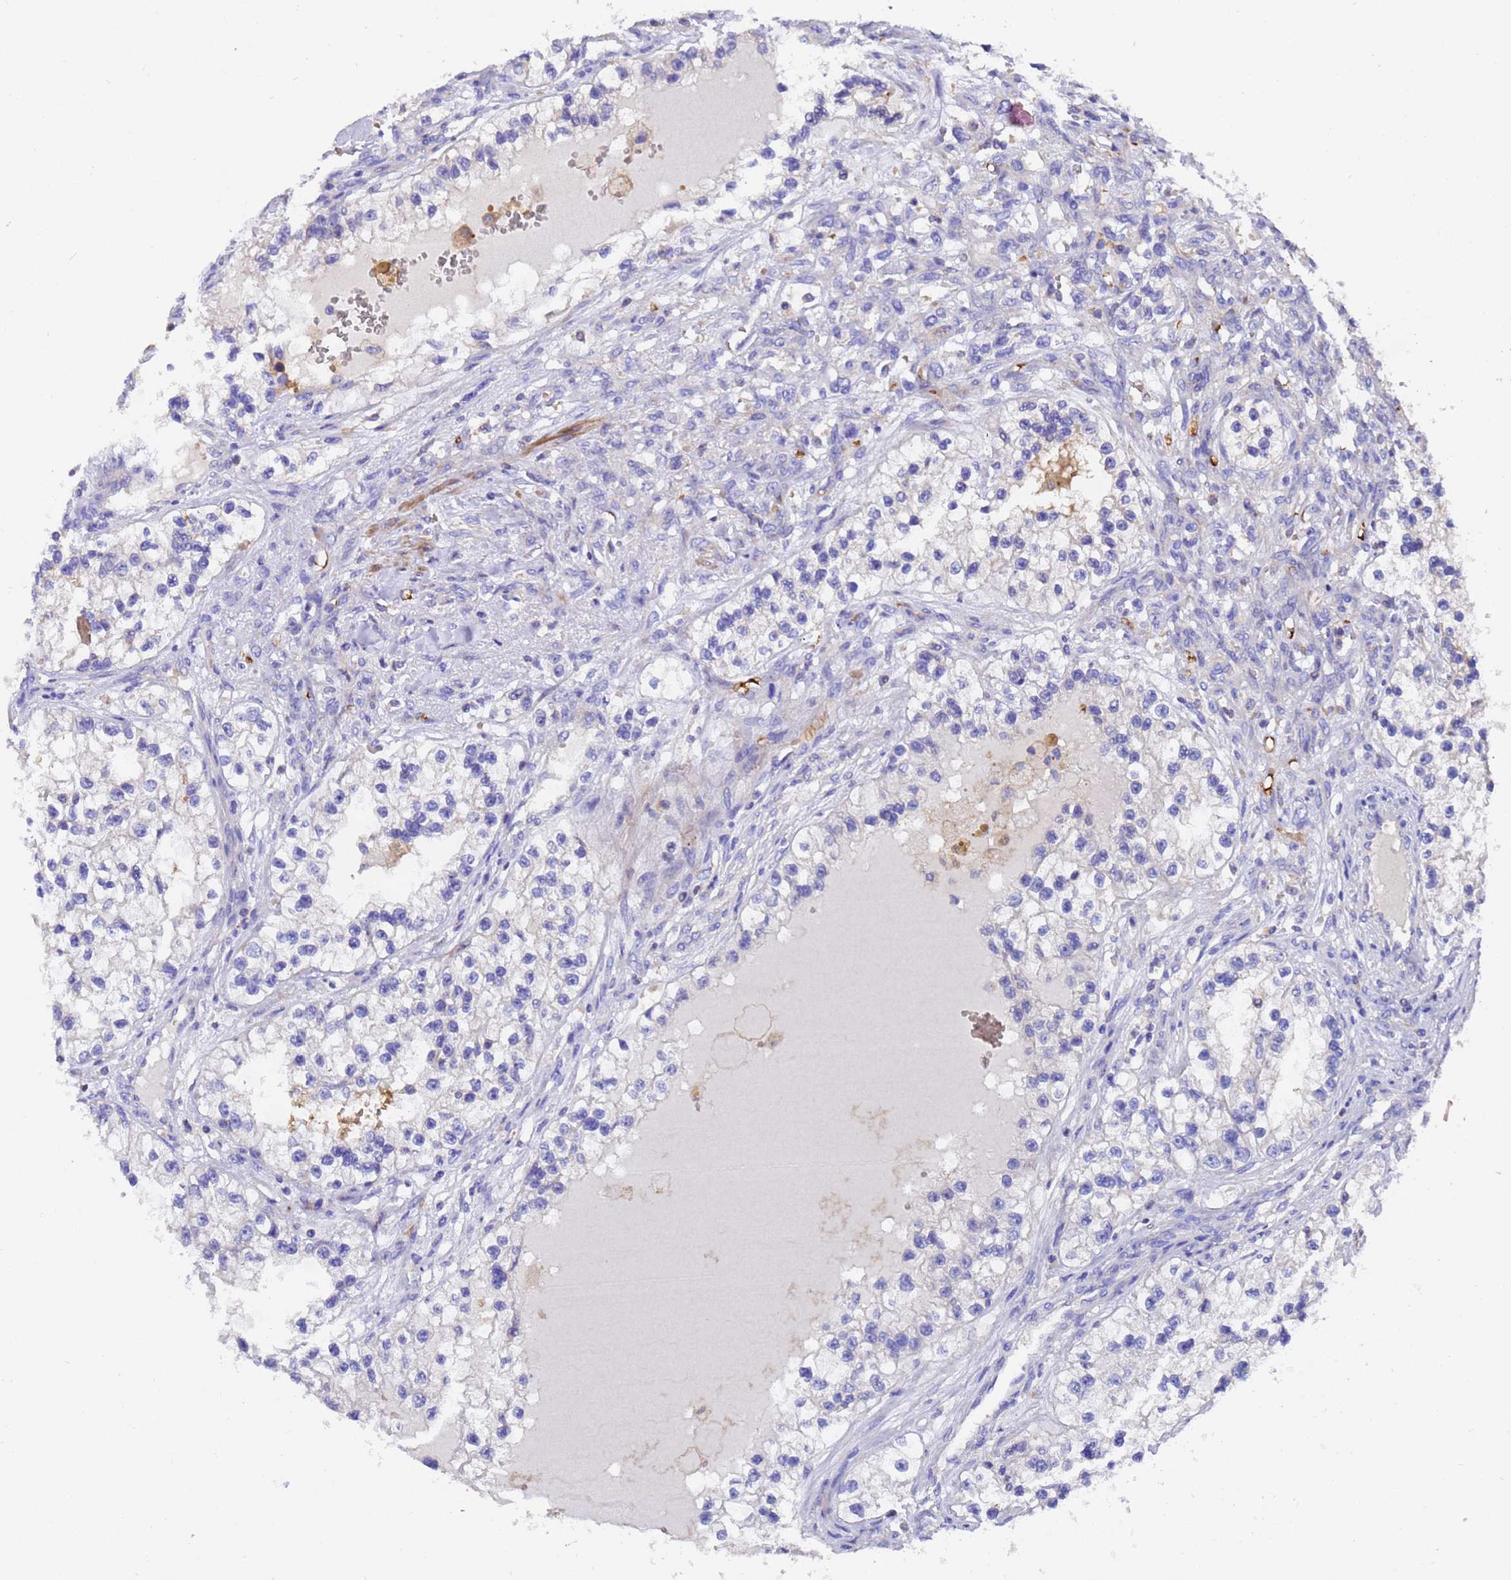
{"staining": {"intensity": "negative", "quantity": "none", "location": "none"}, "tissue": "renal cancer", "cell_type": "Tumor cells", "image_type": "cancer", "snomed": [{"axis": "morphology", "description": "Adenocarcinoma, NOS"}, {"axis": "topography", "description": "Kidney"}], "caption": "There is no significant positivity in tumor cells of renal cancer.", "gene": "ELP6", "patient": {"sex": "female", "age": 57}}